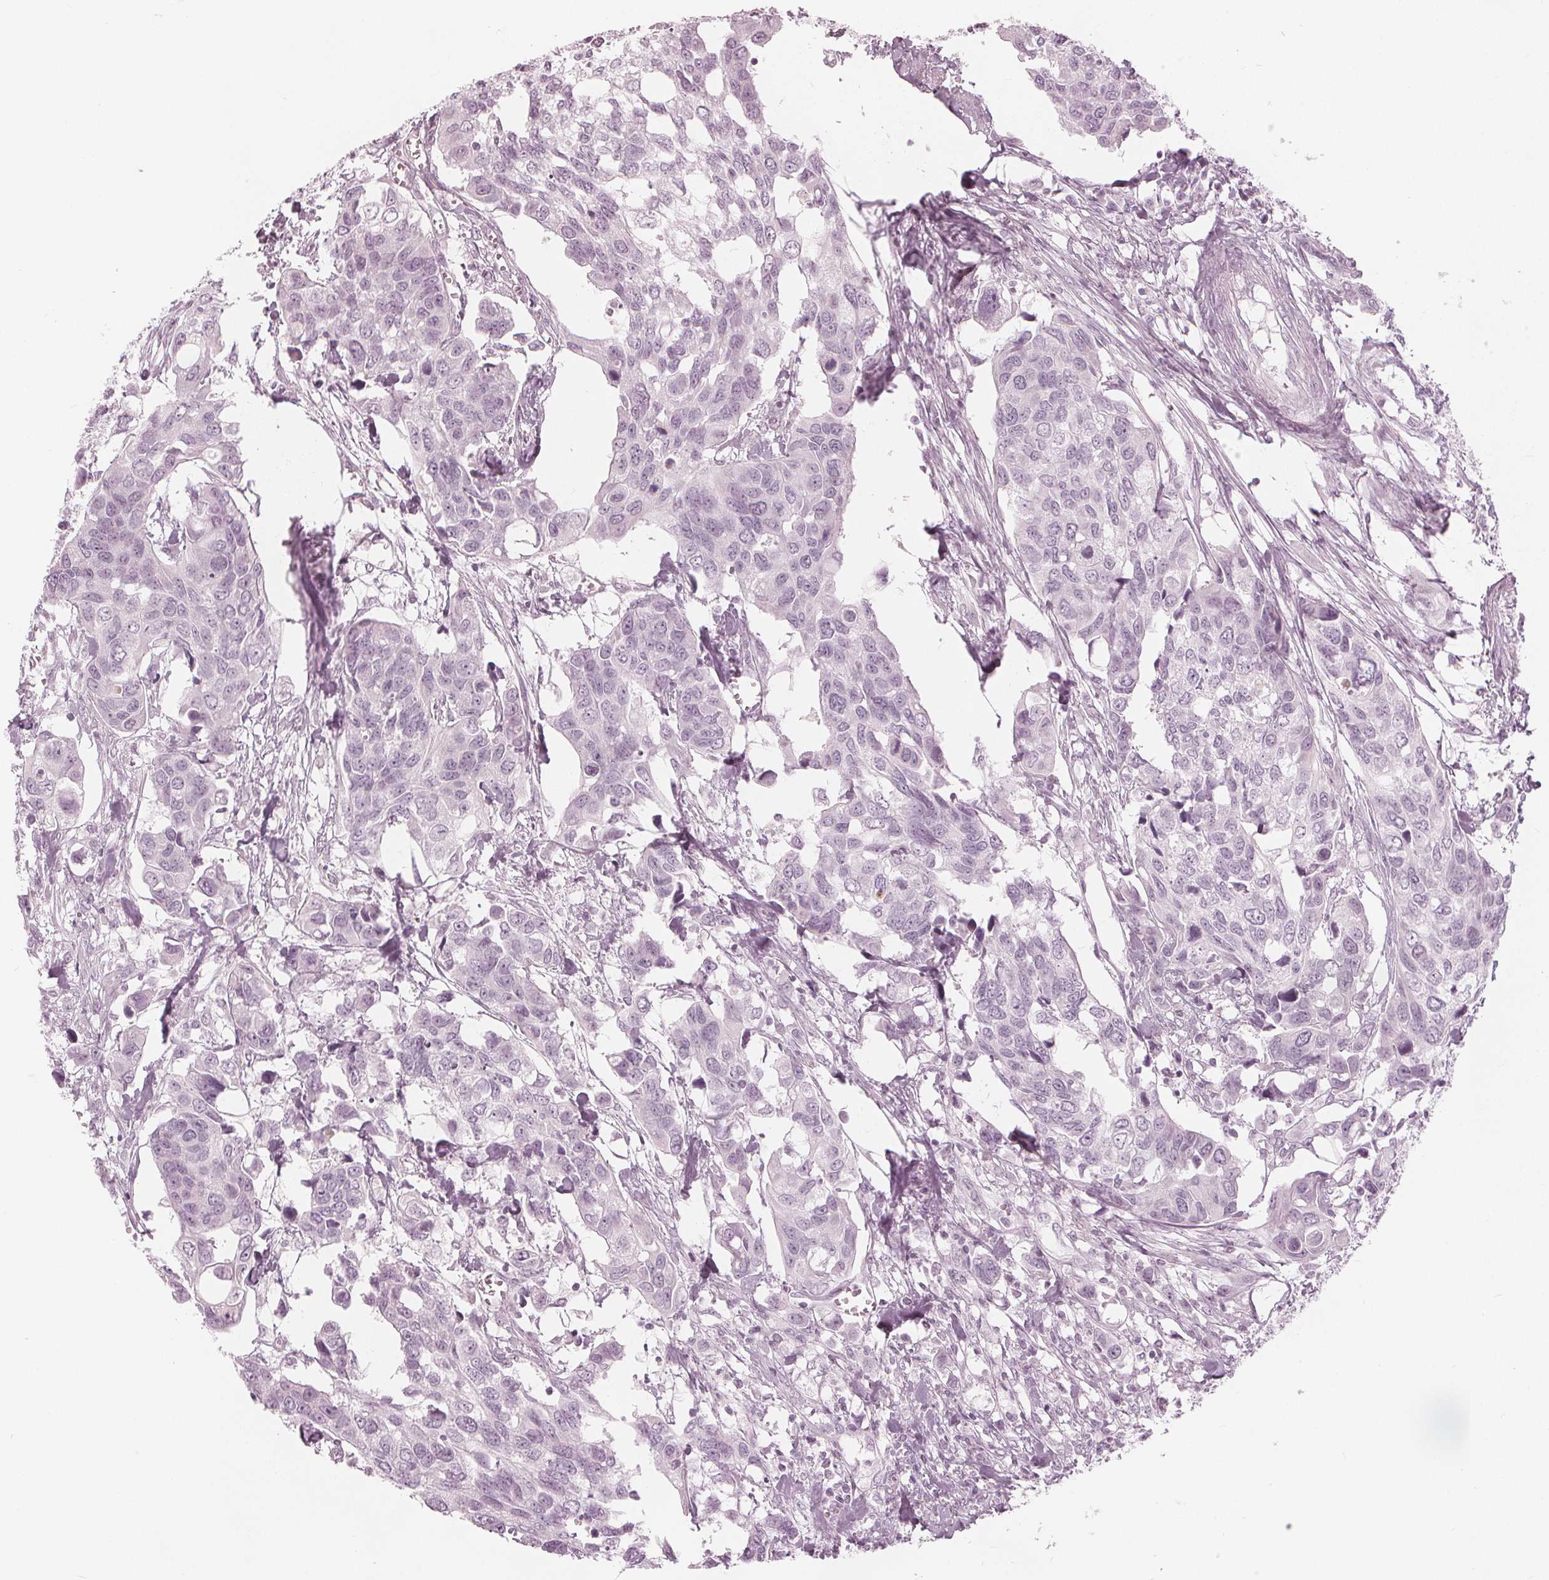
{"staining": {"intensity": "negative", "quantity": "none", "location": "none"}, "tissue": "urothelial cancer", "cell_type": "Tumor cells", "image_type": "cancer", "snomed": [{"axis": "morphology", "description": "Urothelial carcinoma, High grade"}, {"axis": "topography", "description": "Urinary bladder"}], "caption": "This is a image of immunohistochemistry (IHC) staining of urothelial cancer, which shows no staining in tumor cells. (DAB immunohistochemistry, high magnification).", "gene": "PAEP", "patient": {"sex": "male", "age": 60}}